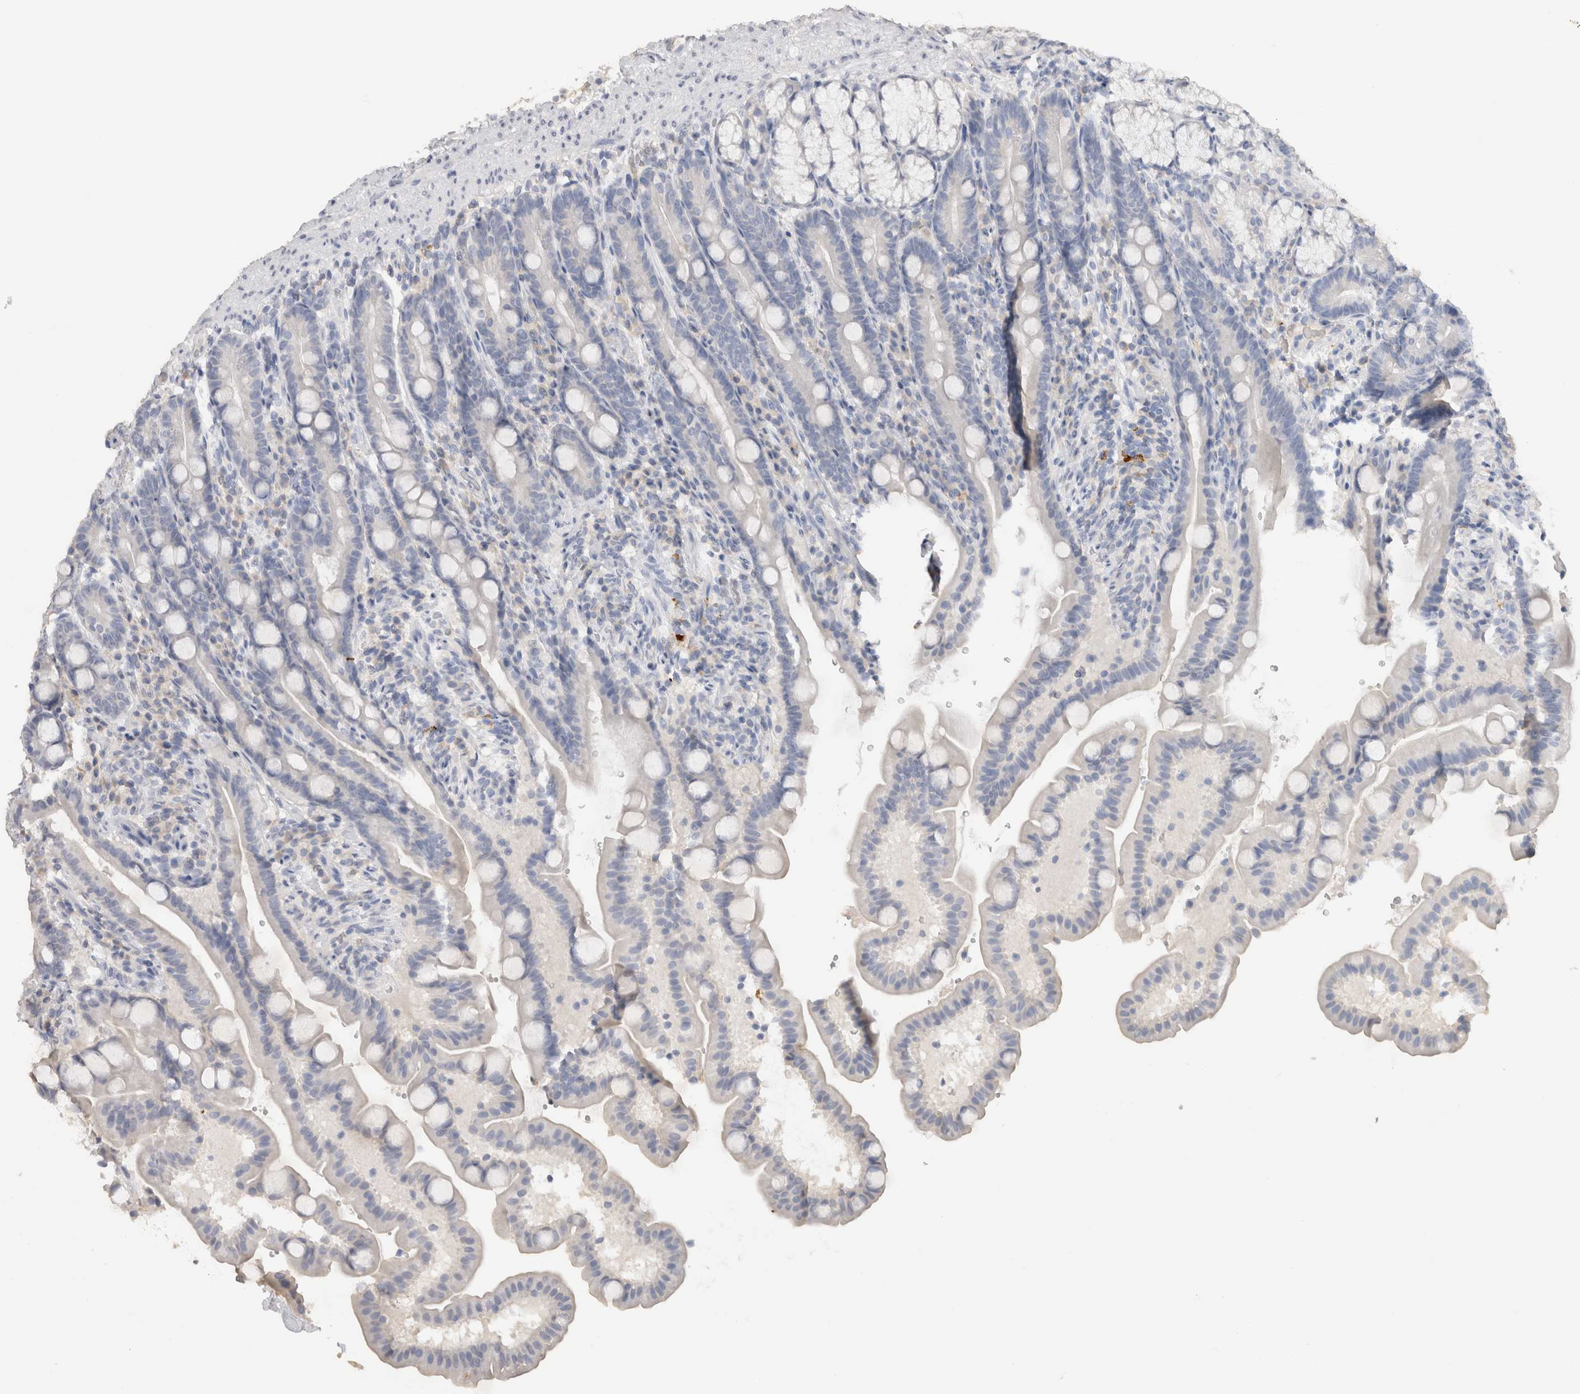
{"staining": {"intensity": "negative", "quantity": "none", "location": "none"}, "tissue": "duodenum", "cell_type": "Glandular cells", "image_type": "normal", "snomed": [{"axis": "morphology", "description": "Normal tissue, NOS"}, {"axis": "topography", "description": "Duodenum"}], "caption": "This is an IHC image of normal duodenum. There is no expression in glandular cells.", "gene": "LAMP3", "patient": {"sex": "male", "age": 54}}